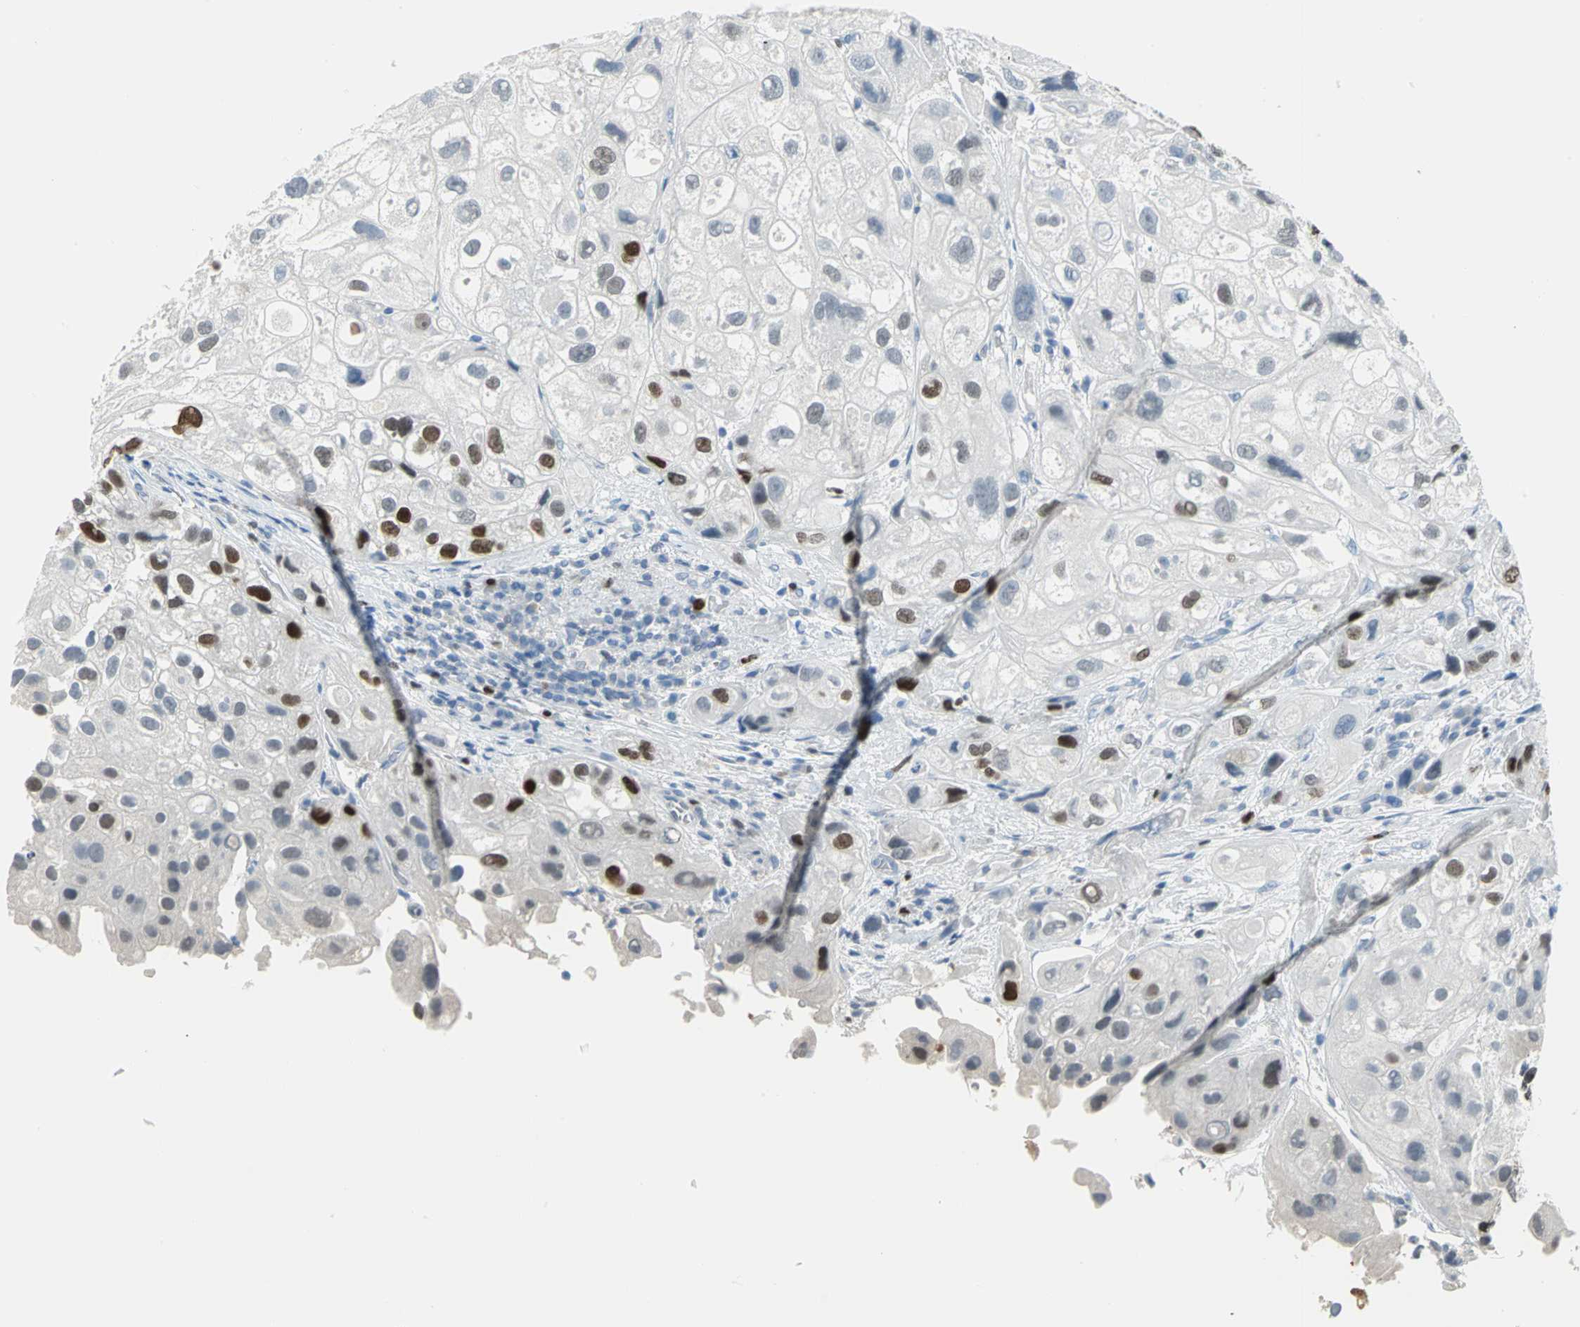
{"staining": {"intensity": "moderate", "quantity": "25%-75%", "location": "nuclear"}, "tissue": "urothelial cancer", "cell_type": "Tumor cells", "image_type": "cancer", "snomed": [{"axis": "morphology", "description": "Urothelial carcinoma, High grade"}, {"axis": "topography", "description": "Urinary bladder"}], "caption": "Immunohistochemistry of human urothelial cancer shows medium levels of moderate nuclear expression in about 25%-75% of tumor cells.", "gene": "MCM3", "patient": {"sex": "female", "age": 64}}